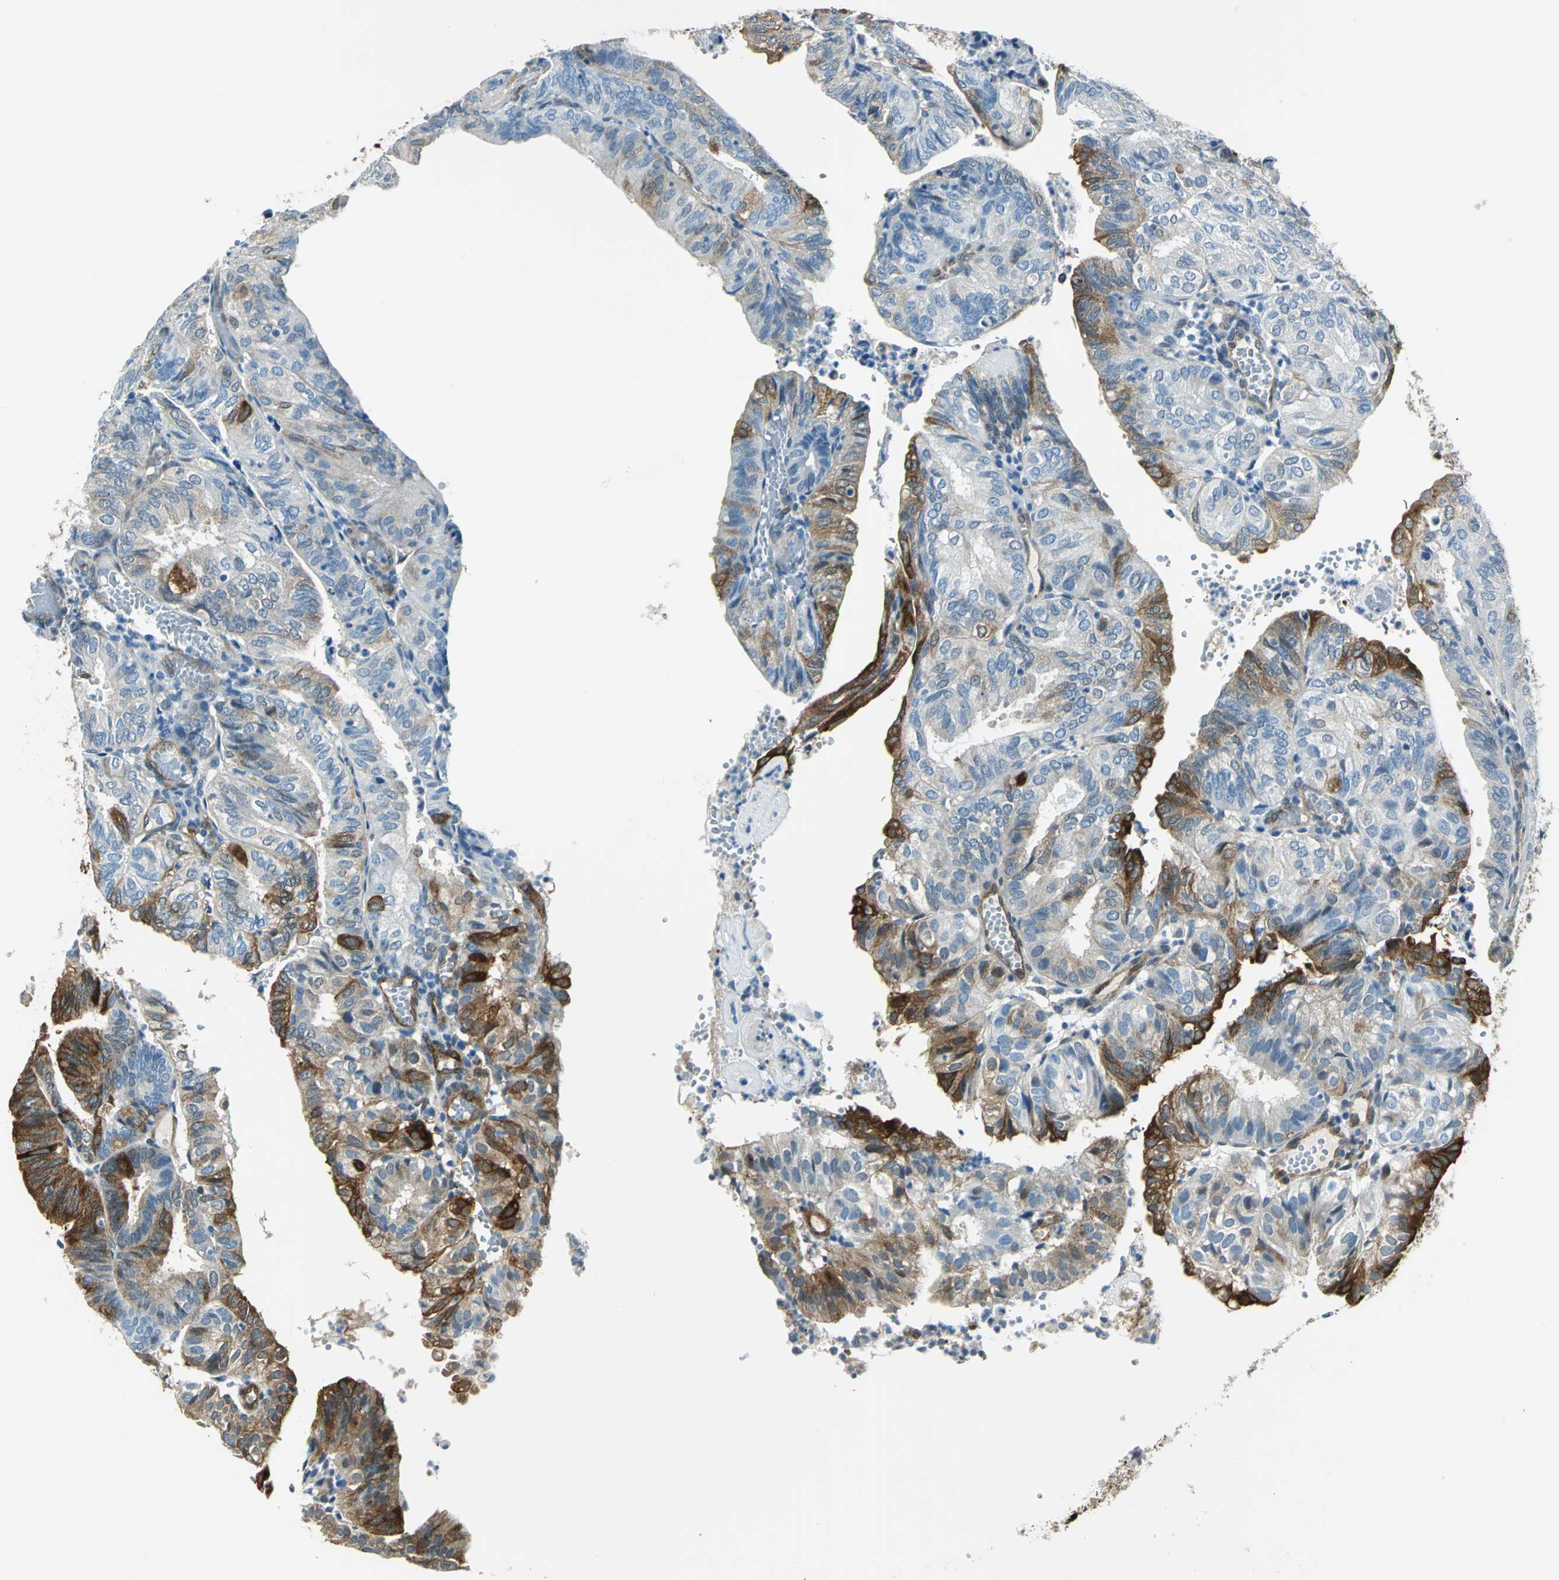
{"staining": {"intensity": "strong", "quantity": "25%-75%", "location": "cytoplasmic/membranous"}, "tissue": "endometrial cancer", "cell_type": "Tumor cells", "image_type": "cancer", "snomed": [{"axis": "morphology", "description": "Adenocarcinoma, NOS"}, {"axis": "topography", "description": "Uterus"}], "caption": "The histopathology image demonstrates staining of endometrial cancer (adenocarcinoma), revealing strong cytoplasmic/membranous protein expression (brown color) within tumor cells. (Stains: DAB (3,3'-diaminobenzidine) in brown, nuclei in blue, Microscopy: brightfield microscopy at high magnification).", "gene": "HSPB1", "patient": {"sex": "female", "age": 60}}